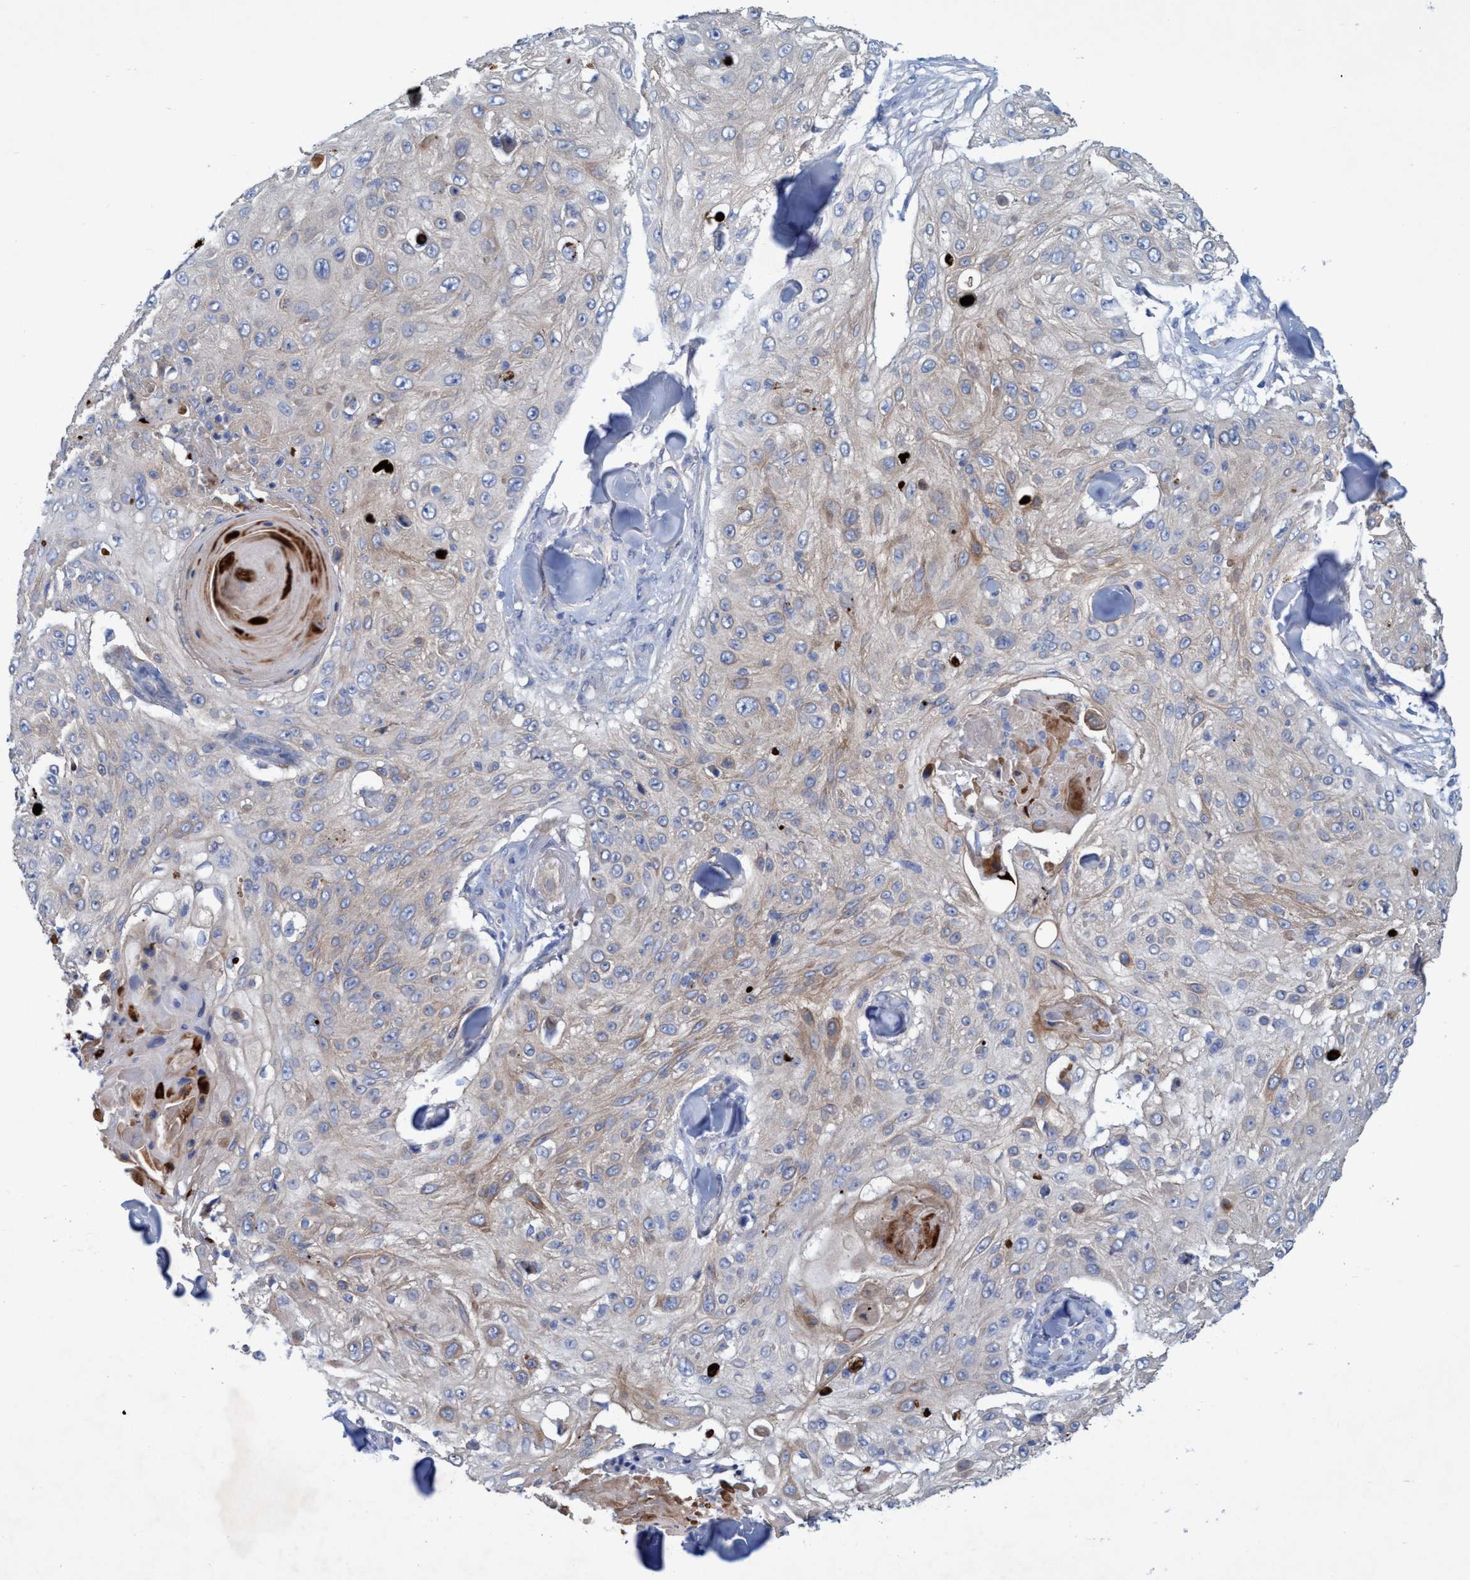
{"staining": {"intensity": "weak", "quantity": "25%-75%", "location": "cytoplasmic/membranous"}, "tissue": "skin cancer", "cell_type": "Tumor cells", "image_type": "cancer", "snomed": [{"axis": "morphology", "description": "Squamous cell carcinoma, NOS"}, {"axis": "topography", "description": "Skin"}], "caption": "Immunohistochemistry photomicrograph of squamous cell carcinoma (skin) stained for a protein (brown), which displays low levels of weak cytoplasmic/membranous positivity in about 25%-75% of tumor cells.", "gene": "GULP1", "patient": {"sex": "male", "age": 86}}